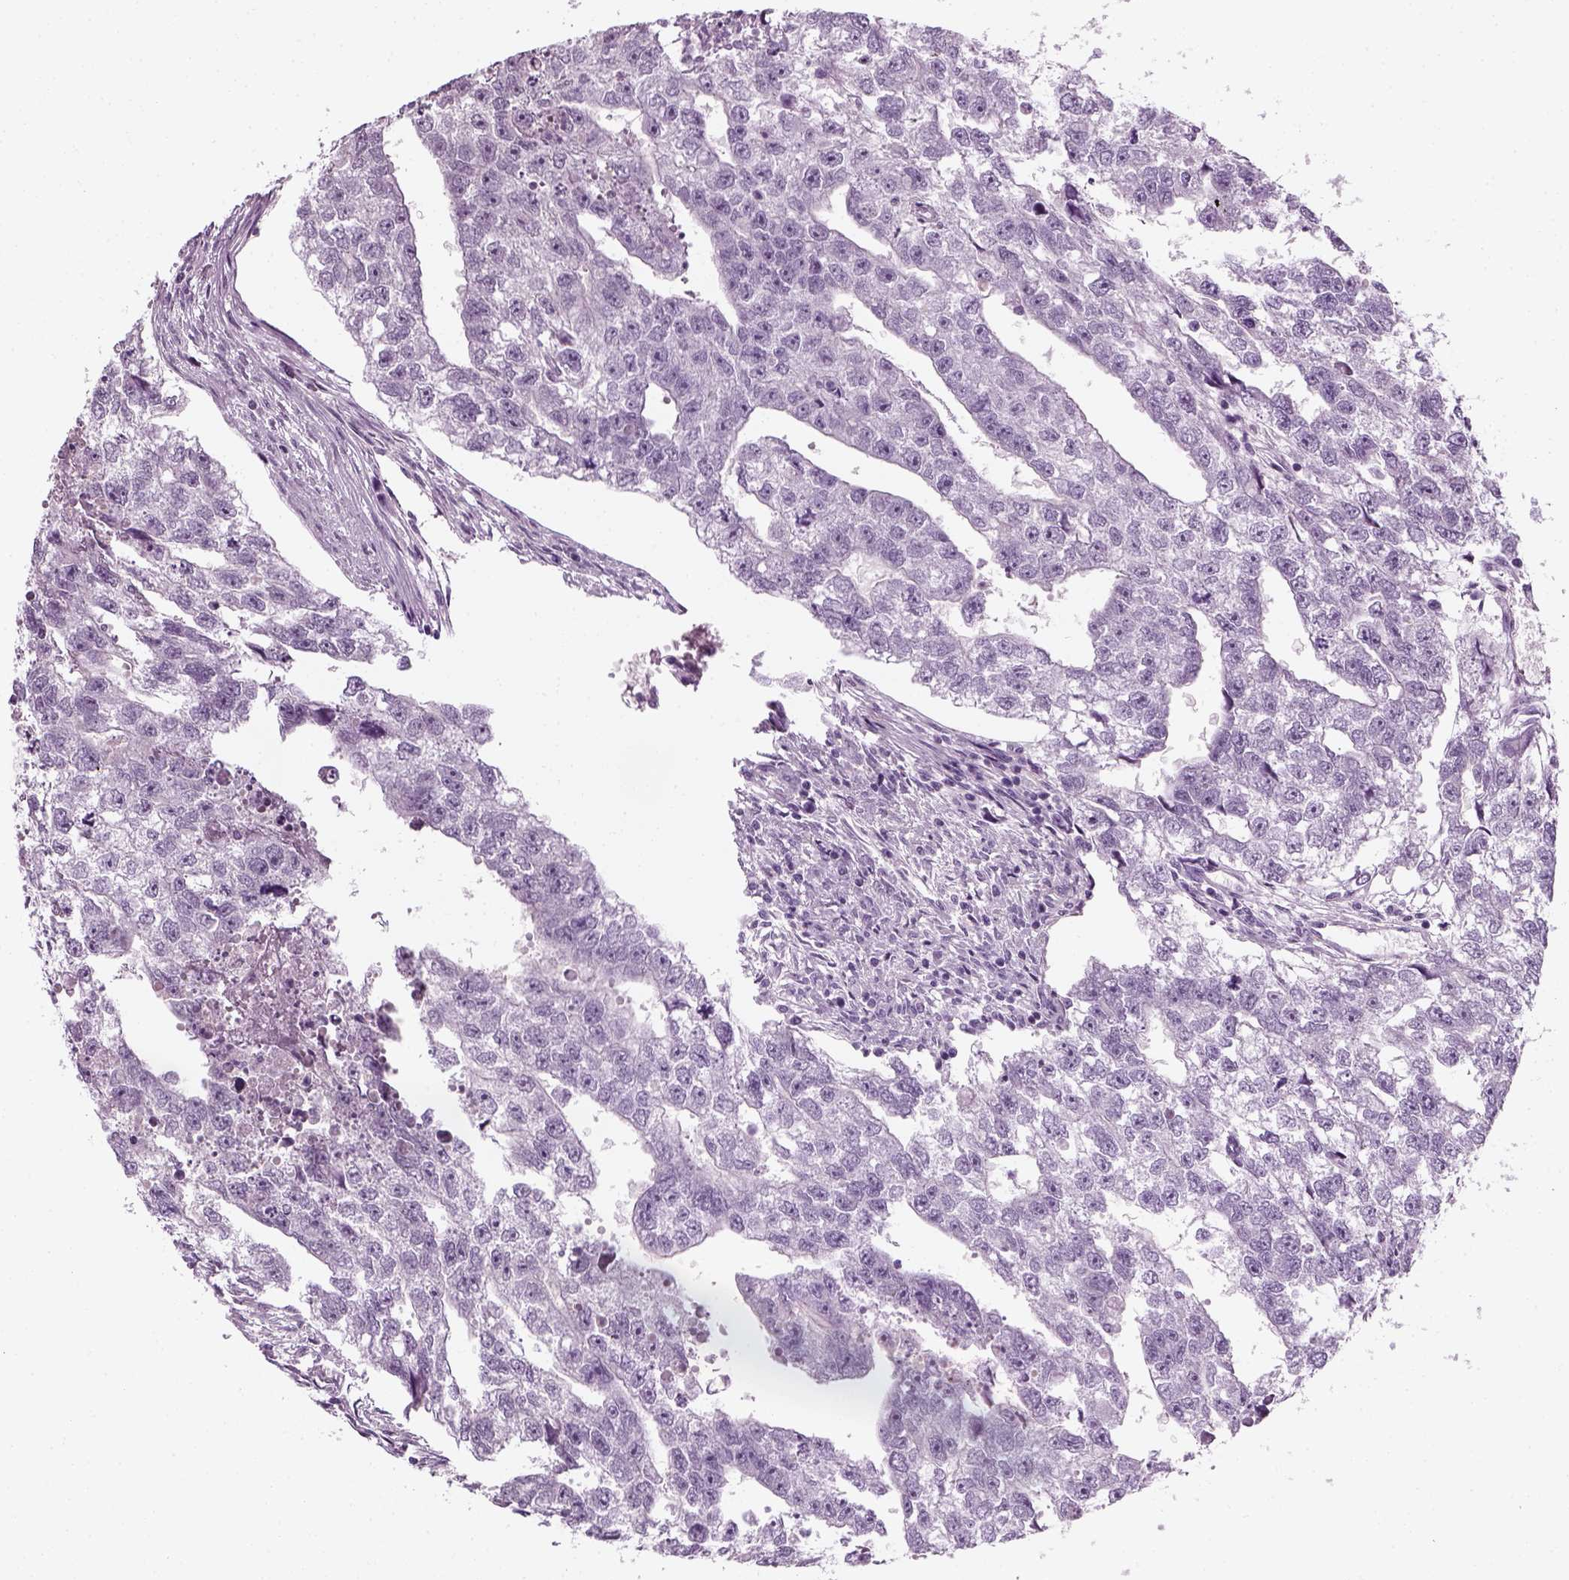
{"staining": {"intensity": "negative", "quantity": "none", "location": "none"}, "tissue": "testis cancer", "cell_type": "Tumor cells", "image_type": "cancer", "snomed": [{"axis": "morphology", "description": "Carcinoma, Embryonal, NOS"}, {"axis": "morphology", "description": "Teratoma, malignant, NOS"}, {"axis": "topography", "description": "Testis"}], "caption": "The image demonstrates no significant expression in tumor cells of testis cancer.", "gene": "KRT75", "patient": {"sex": "male", "age": 44}}